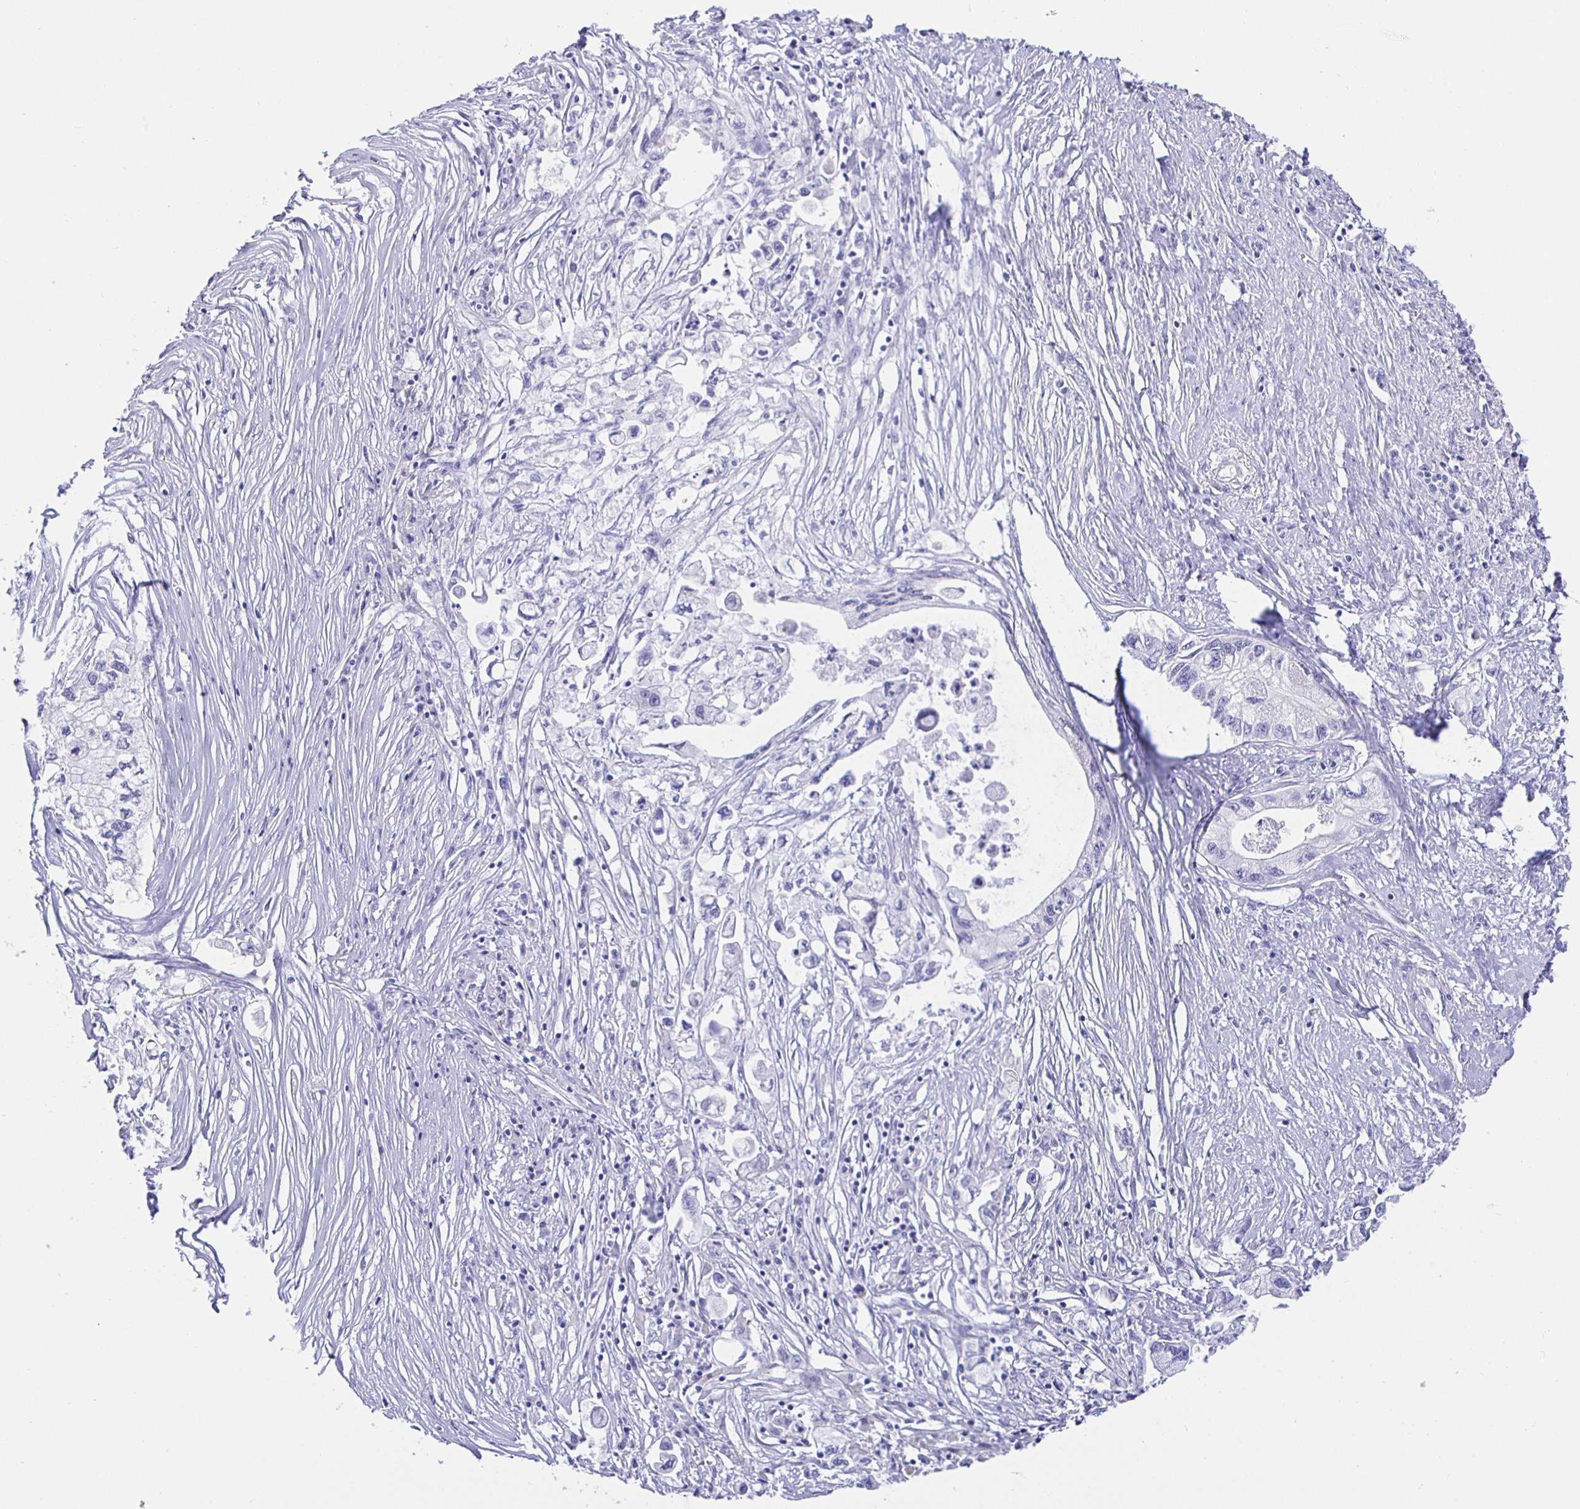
{"staining": {"intensity": "negative", "quantity": "none", "location": "none"}, "tissue": "pancreatic cancer", "cell_type": "Tumor cells", "image_type": "cancer", "snomed": [{"axis": "morphology", "description": "Adenocarcinoma, NOS"}, {"axis": "topography", "description": "Pancreas"}], "caption": "Micrograph shows no protein expression in tumor cells of pancreatic cancer (adenocarcinoma) tissue.", "gene": "HSPA4L", "patient": {"sex": "male", "age": 61}}